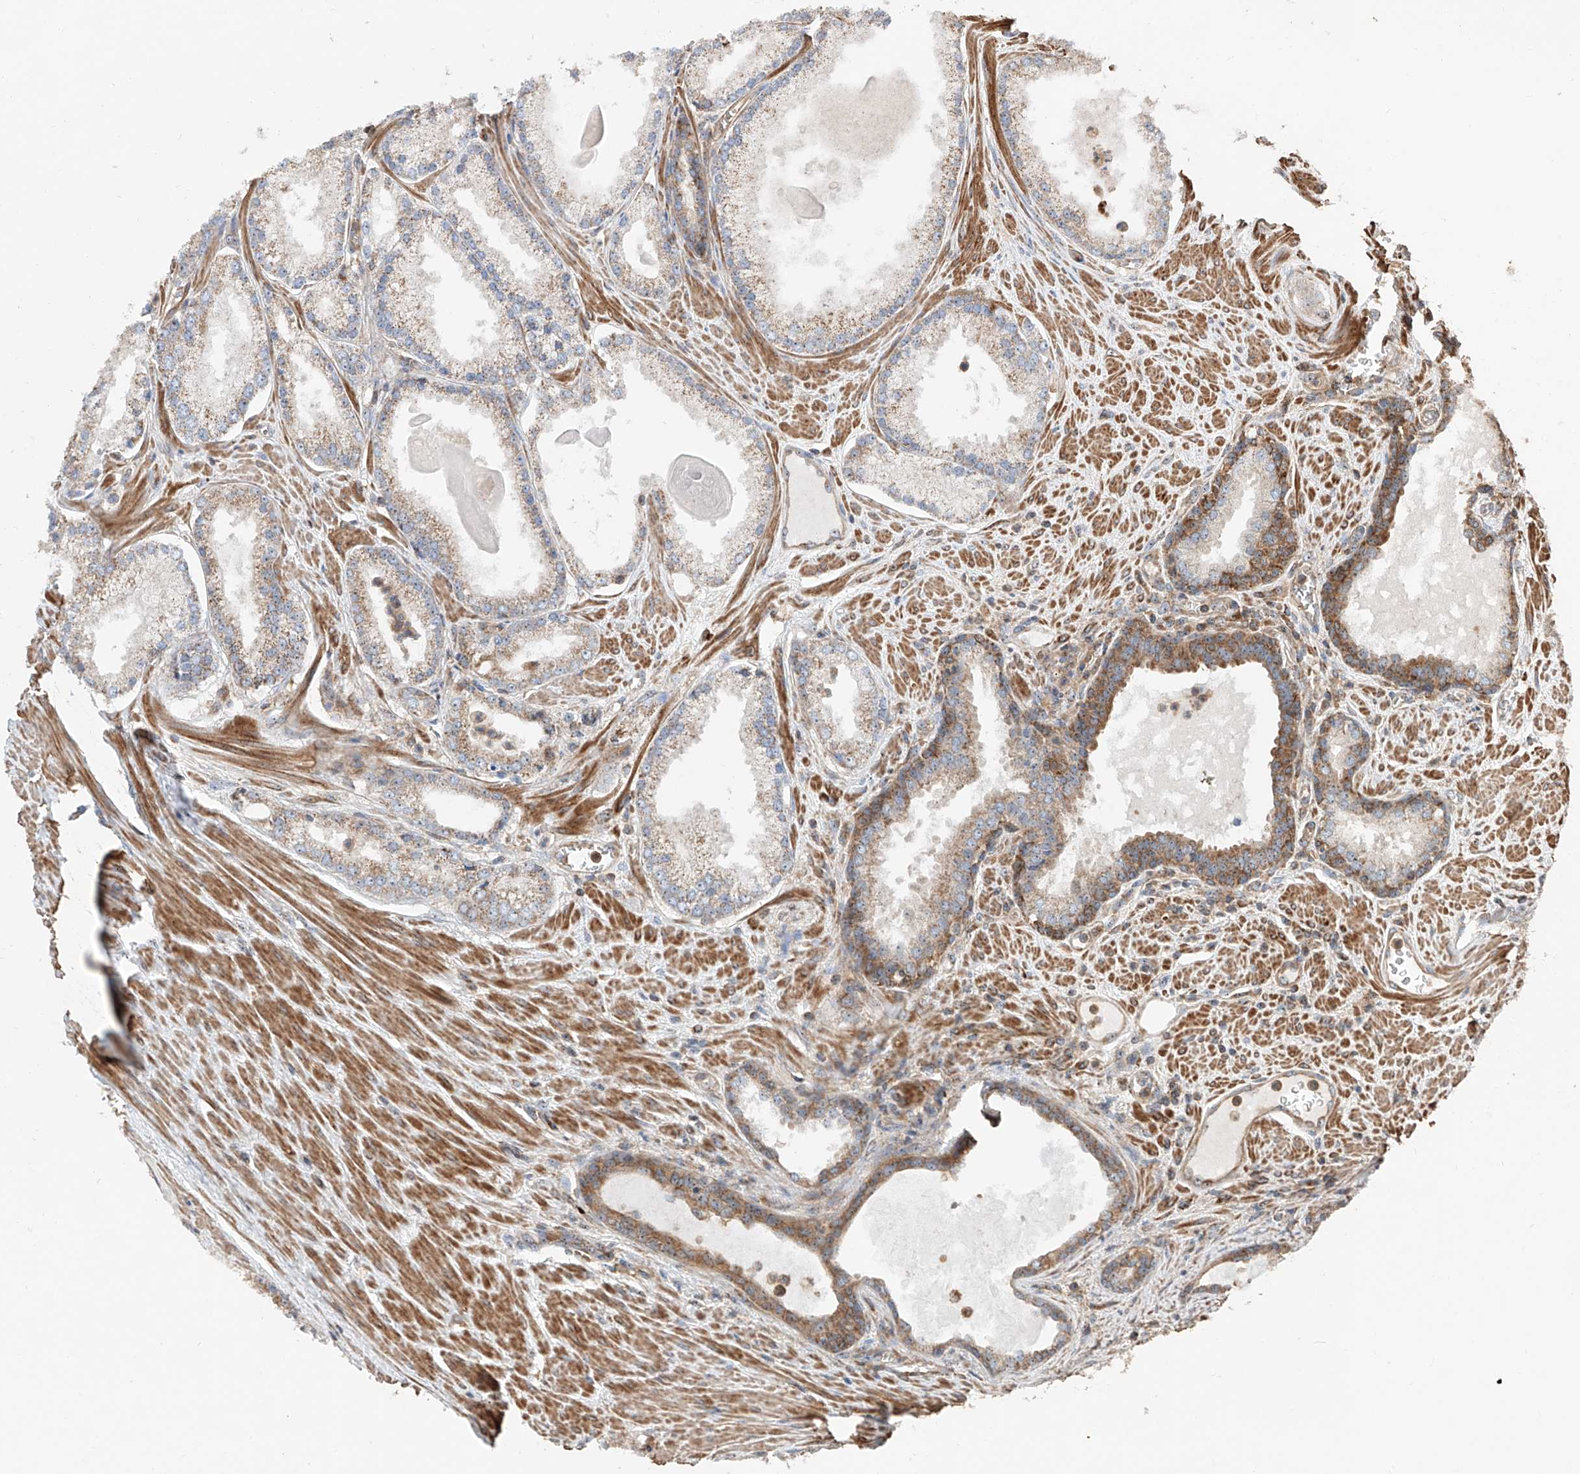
{"staining": {"intensity": "weak", "quantity": ">75%", "location": "cytoplasmic/membranous"}, "tissue": "prostate cancer", "cell_type": "Tumor cells", "image_type": "cancer", "snomed": [{"axis": "morphology", "description": "Adenocarcinoma, Low grade"}, {"axis": "topography", "description": "Prostate"}], "caption": "Tumor cells demonstrate weak cytoplasmic/membranous staining in about >75% of cells in prostate cancer.", "gene": "PISD", "patient": {"sex": "male", "age": 54}}